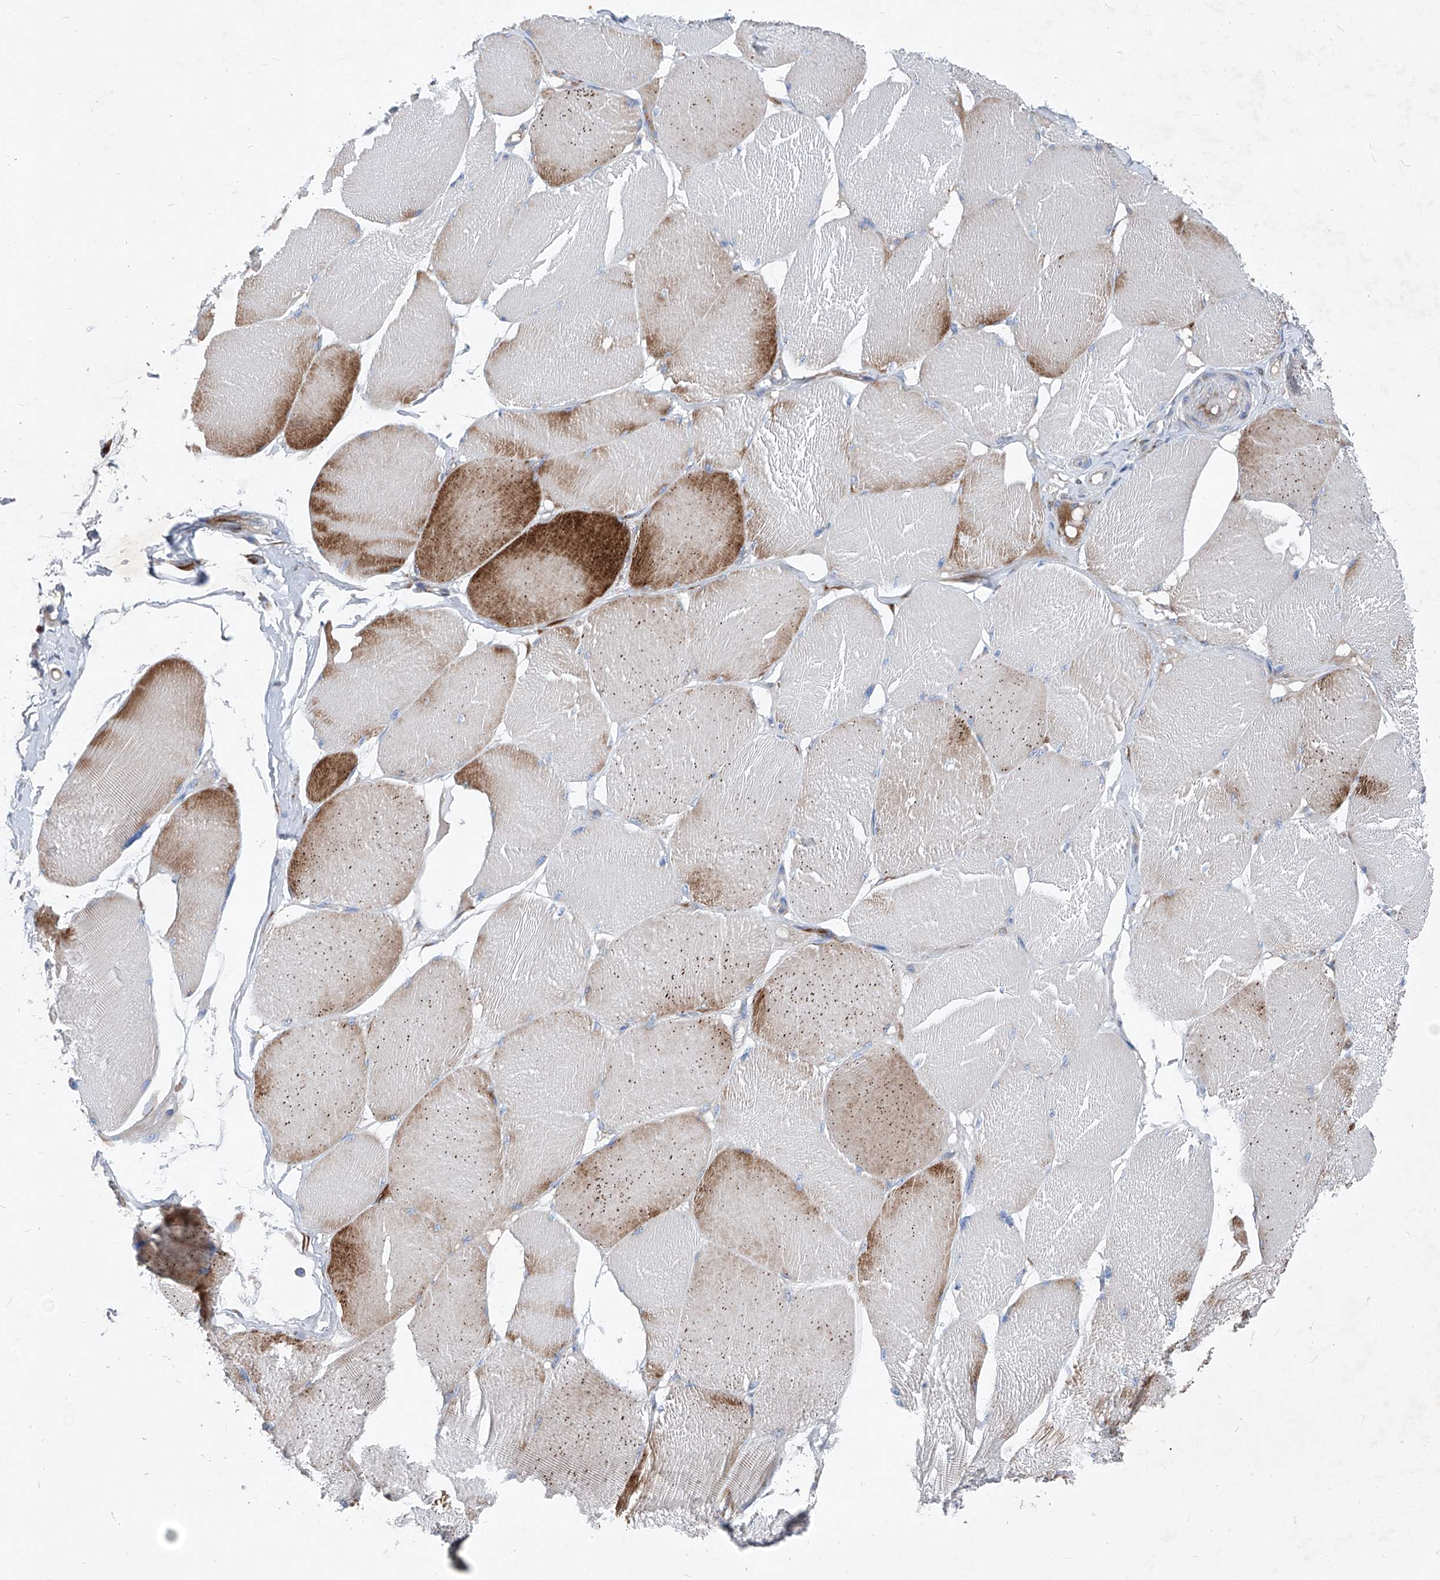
{"staining": {"intensity": "strong", "quantity": "<25%", "location": "cytoplasmic/membranous"}, "tissue": "skeletal muscle", "cell_type": "Myocytes", "image_type": "normal", "snomed": [{"axis": "morphology", "description": "Normal tissue, NOS"}, {"axis": "topography", "description": "Skin"}, {"axis": "topography", "description": "Skeletal muscle"}], "caption": "Immunohistochemical staining of unremarkable skeletal muscle demonstrates <25% levels of strong cytoplasmic/membranous protein staining in about <25% of myocytes. The staining was performed using DAB to visualize the protein expression in brown, while the nuclei were stained in blue with hematoxylin (Magnification: 20x).", "gene": "IFI27", "patient": {"sex": "male", "age": 83}}